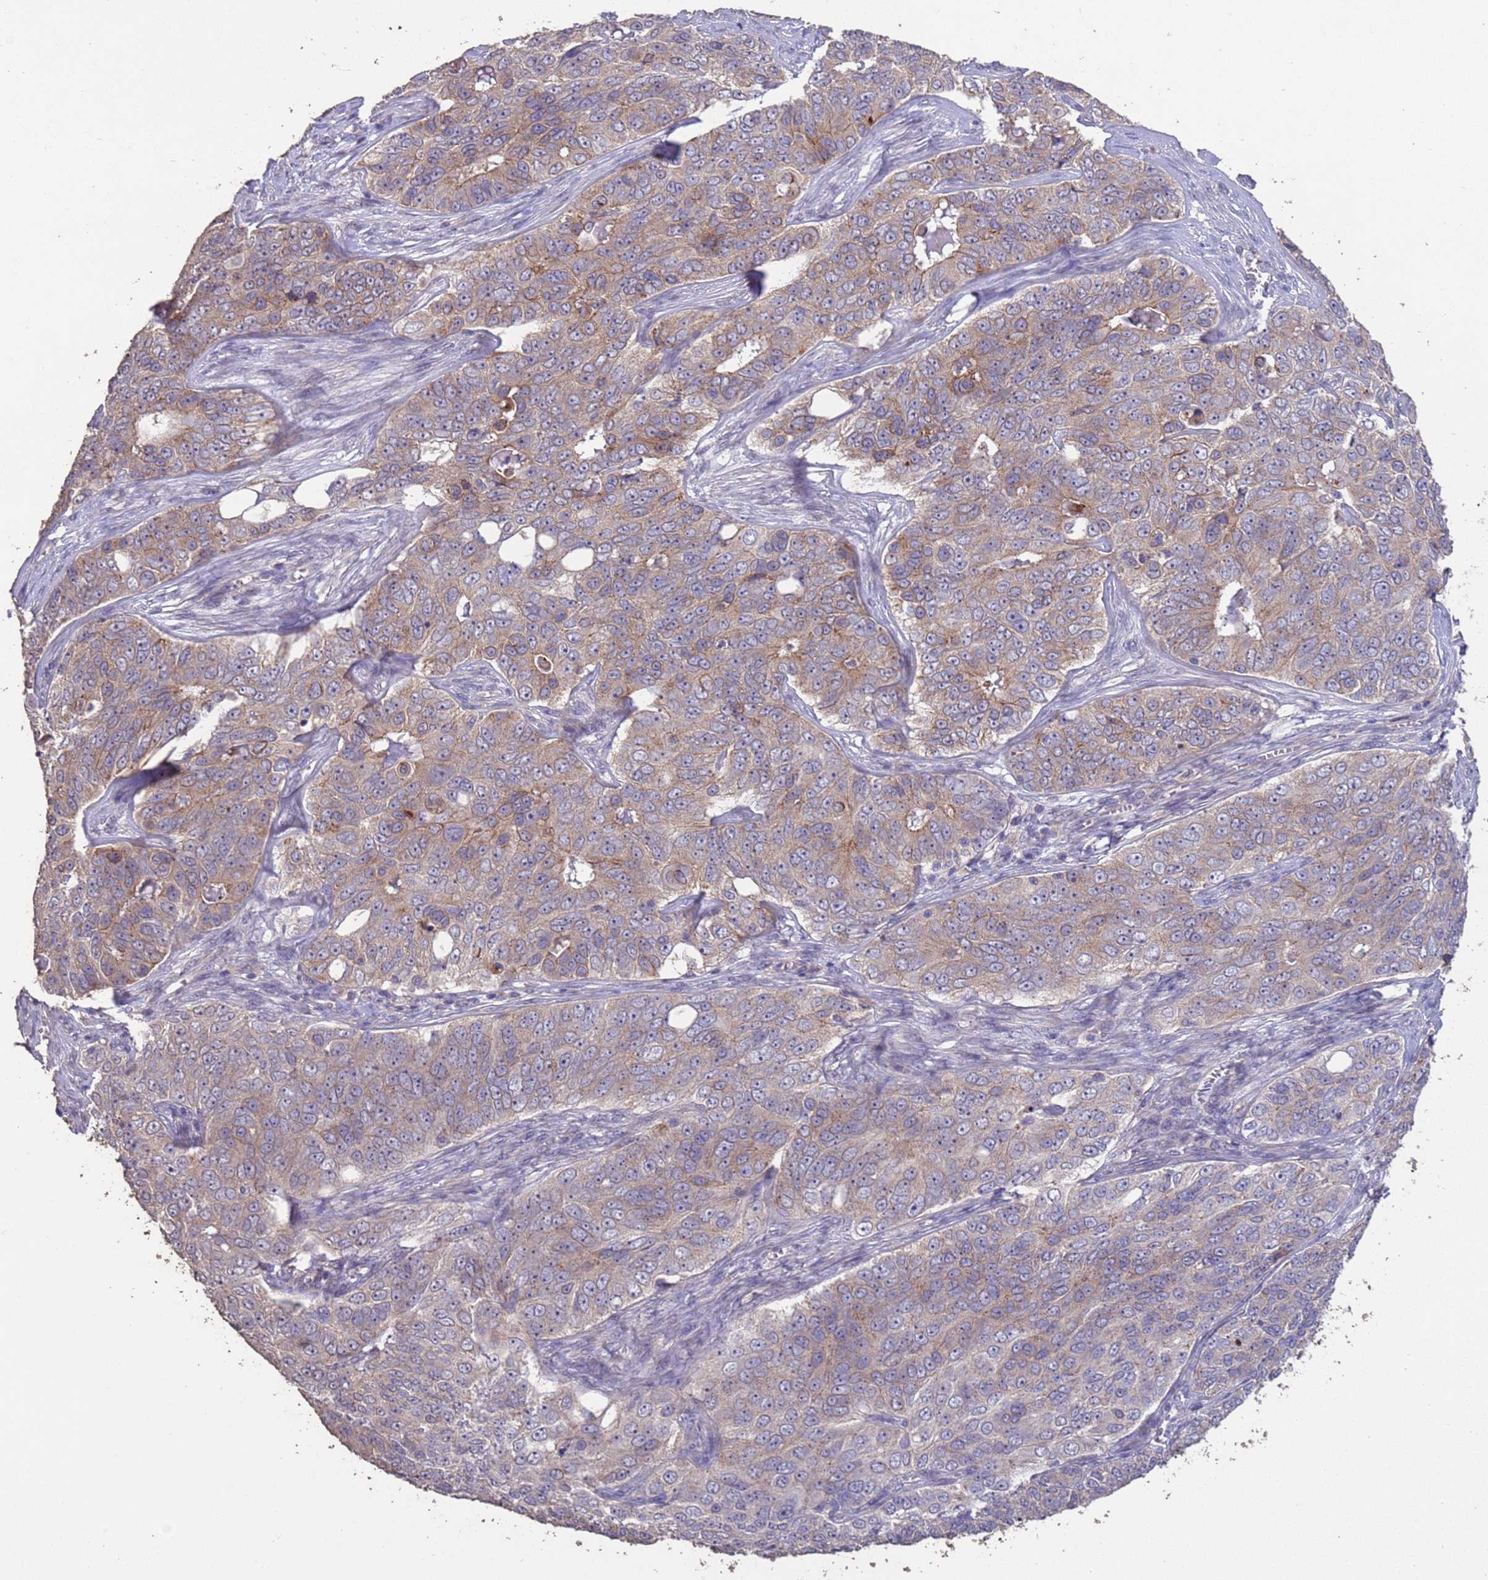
{"staining": {"intensity": "weak", "quantity": "25%-75%", "location": "cytoplasmic/membranous"}, "tissue": "ovarian cancer", "cell_type": "Tumor cells", "image_type": "cancer", "snomed": [{"axis": "morphology", "description": "Carcinoma, endometroid"}, {"axis": "topography", "description": "Ovary"}], "caption": "A histopathology image of endometroid carcinoma (ovarian) stained for a protein demonstrates weak cytoplasmic/membranous brown staining in tumor cells.", "gene": "SLC9B2", "patient": {"sex": "female", "age": 51}}